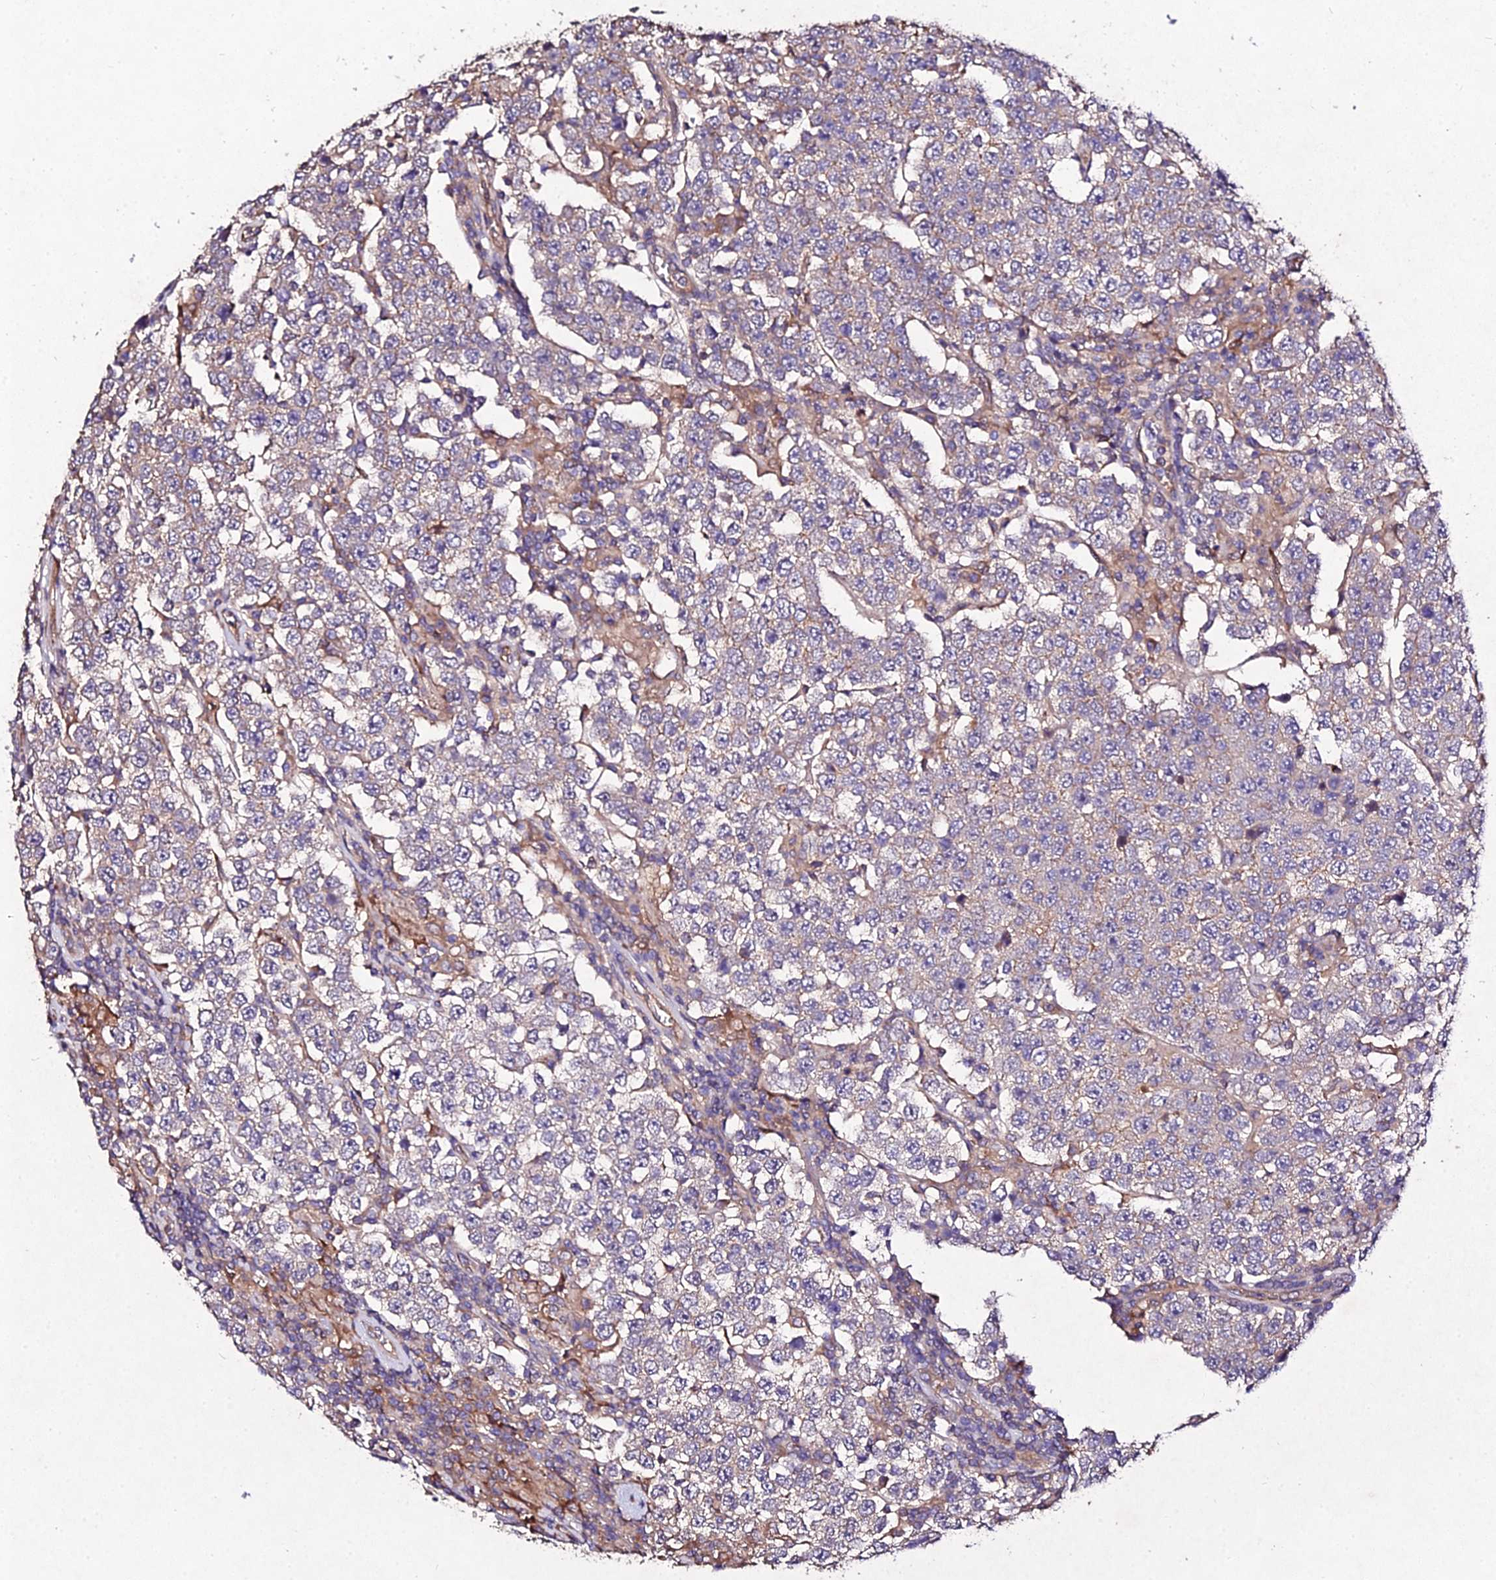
{"staining": {"intensity": "negative", "quantity": "none", "location": "none"}, "tissue": "testis cancer", "cell_type": "Tumor cells", "image_type": "cancer", "snomed": [{"axis": "morphology", "description": "Normal tissue, NOS"}, {"axis": "morphology", "description": "Urothelial carcinoma, High grade"}, {"axis": "morphology", "description": "Seminoma, NOS"}, {"axis": "morphology", "description": "Carcinoma, Embryonal, NOS"}, {"axis": "topography", "description": "Urinary bladder"}, {"axis": "topography", "description": "Testis"}], "caption": "Tumor cells are negative for protein expression in human testis seminoma.", "gene": "AP3M2", "patient": {"sex": "male", "age": 41}}